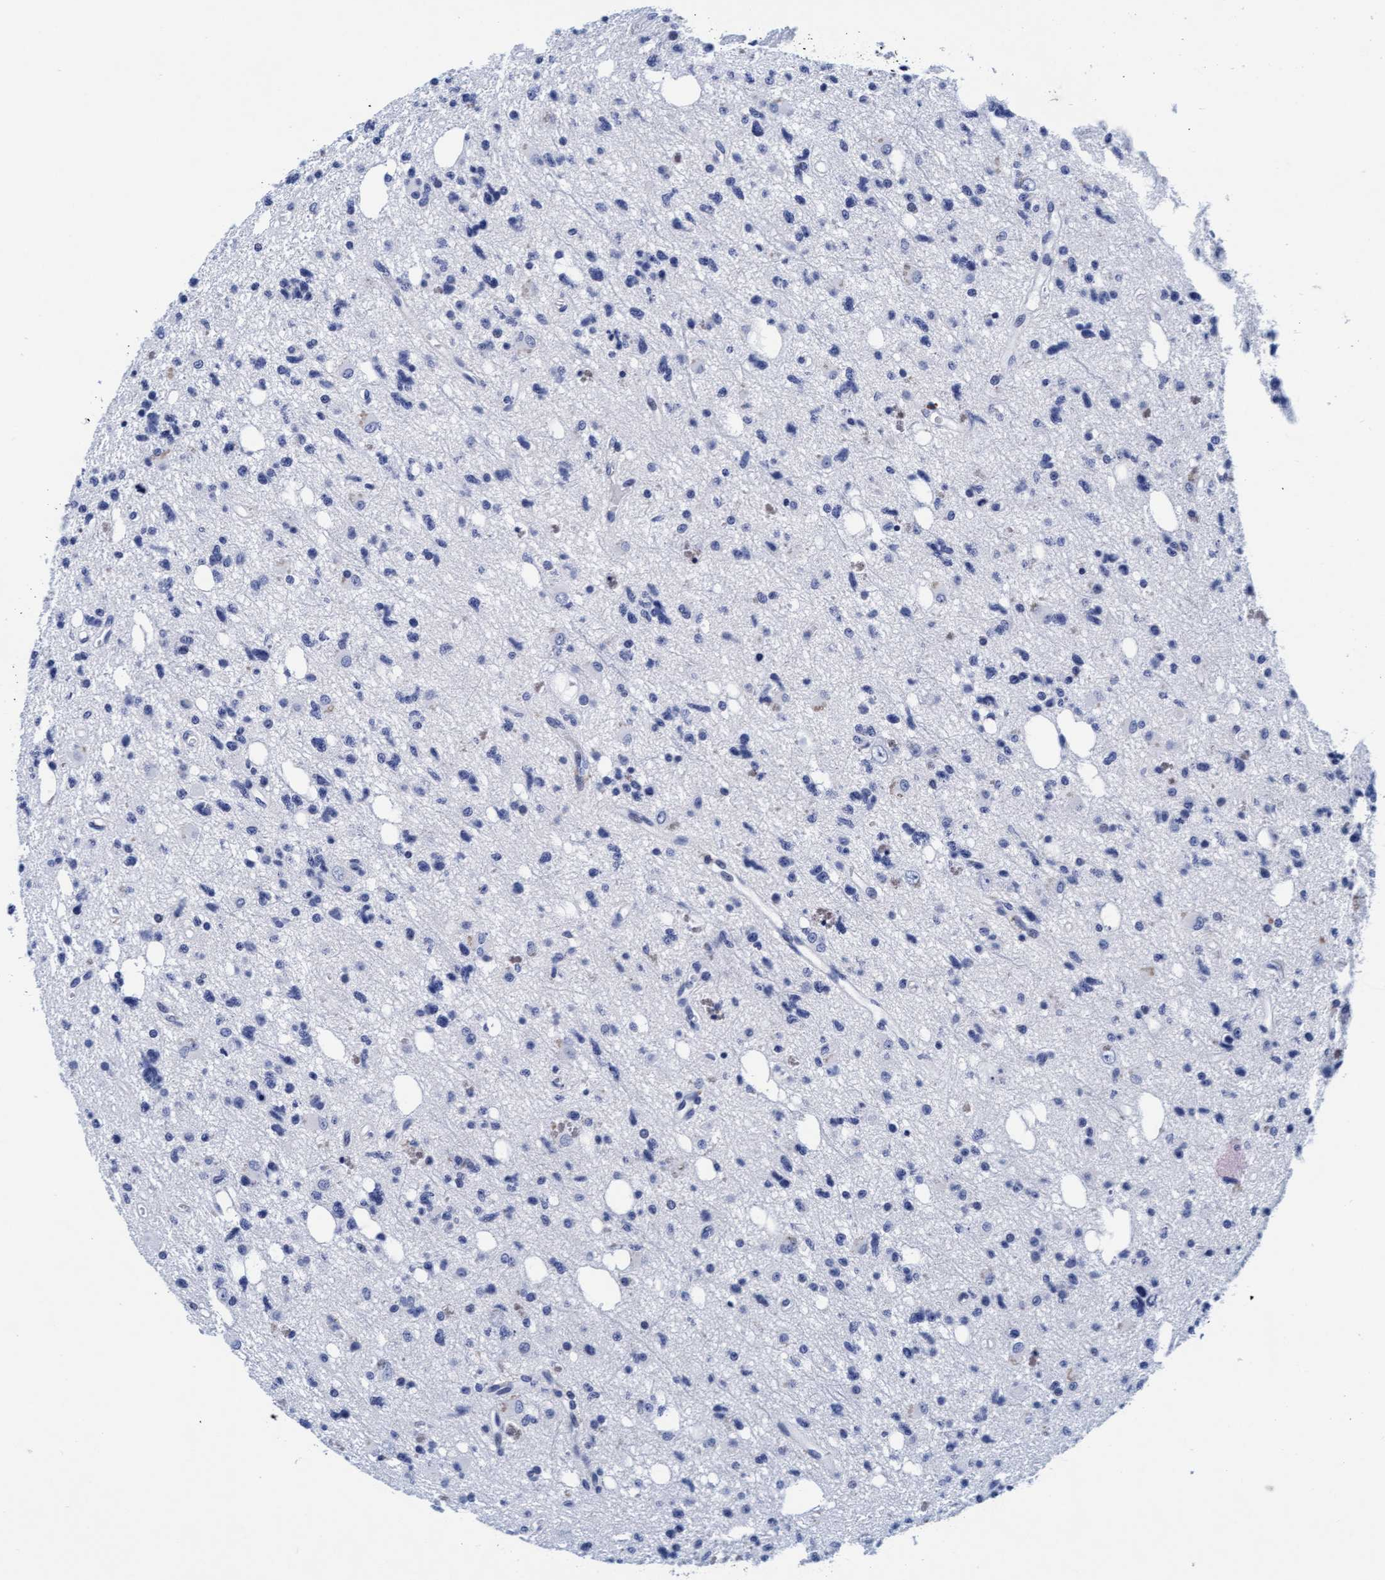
{"staining": {"intensity": "negative", "quantity": "none", "location": "none"}, "tissue": "glioma", "cell_type": "Tumor cells", "image_type": "cancer", "snomed": [{"axis": "morphology", "description": "Glioma, malignant, High grade"}, {"axis": "topography", "description": "Brain"}], "caption": "High power microscopy micrograph of an immunohistochemistry (IHC) photomicrograph of glioma, revealing no significant staining in tumor cells.", "gene": "ARSG", "patient": {"sex": "female", "age": 62}}